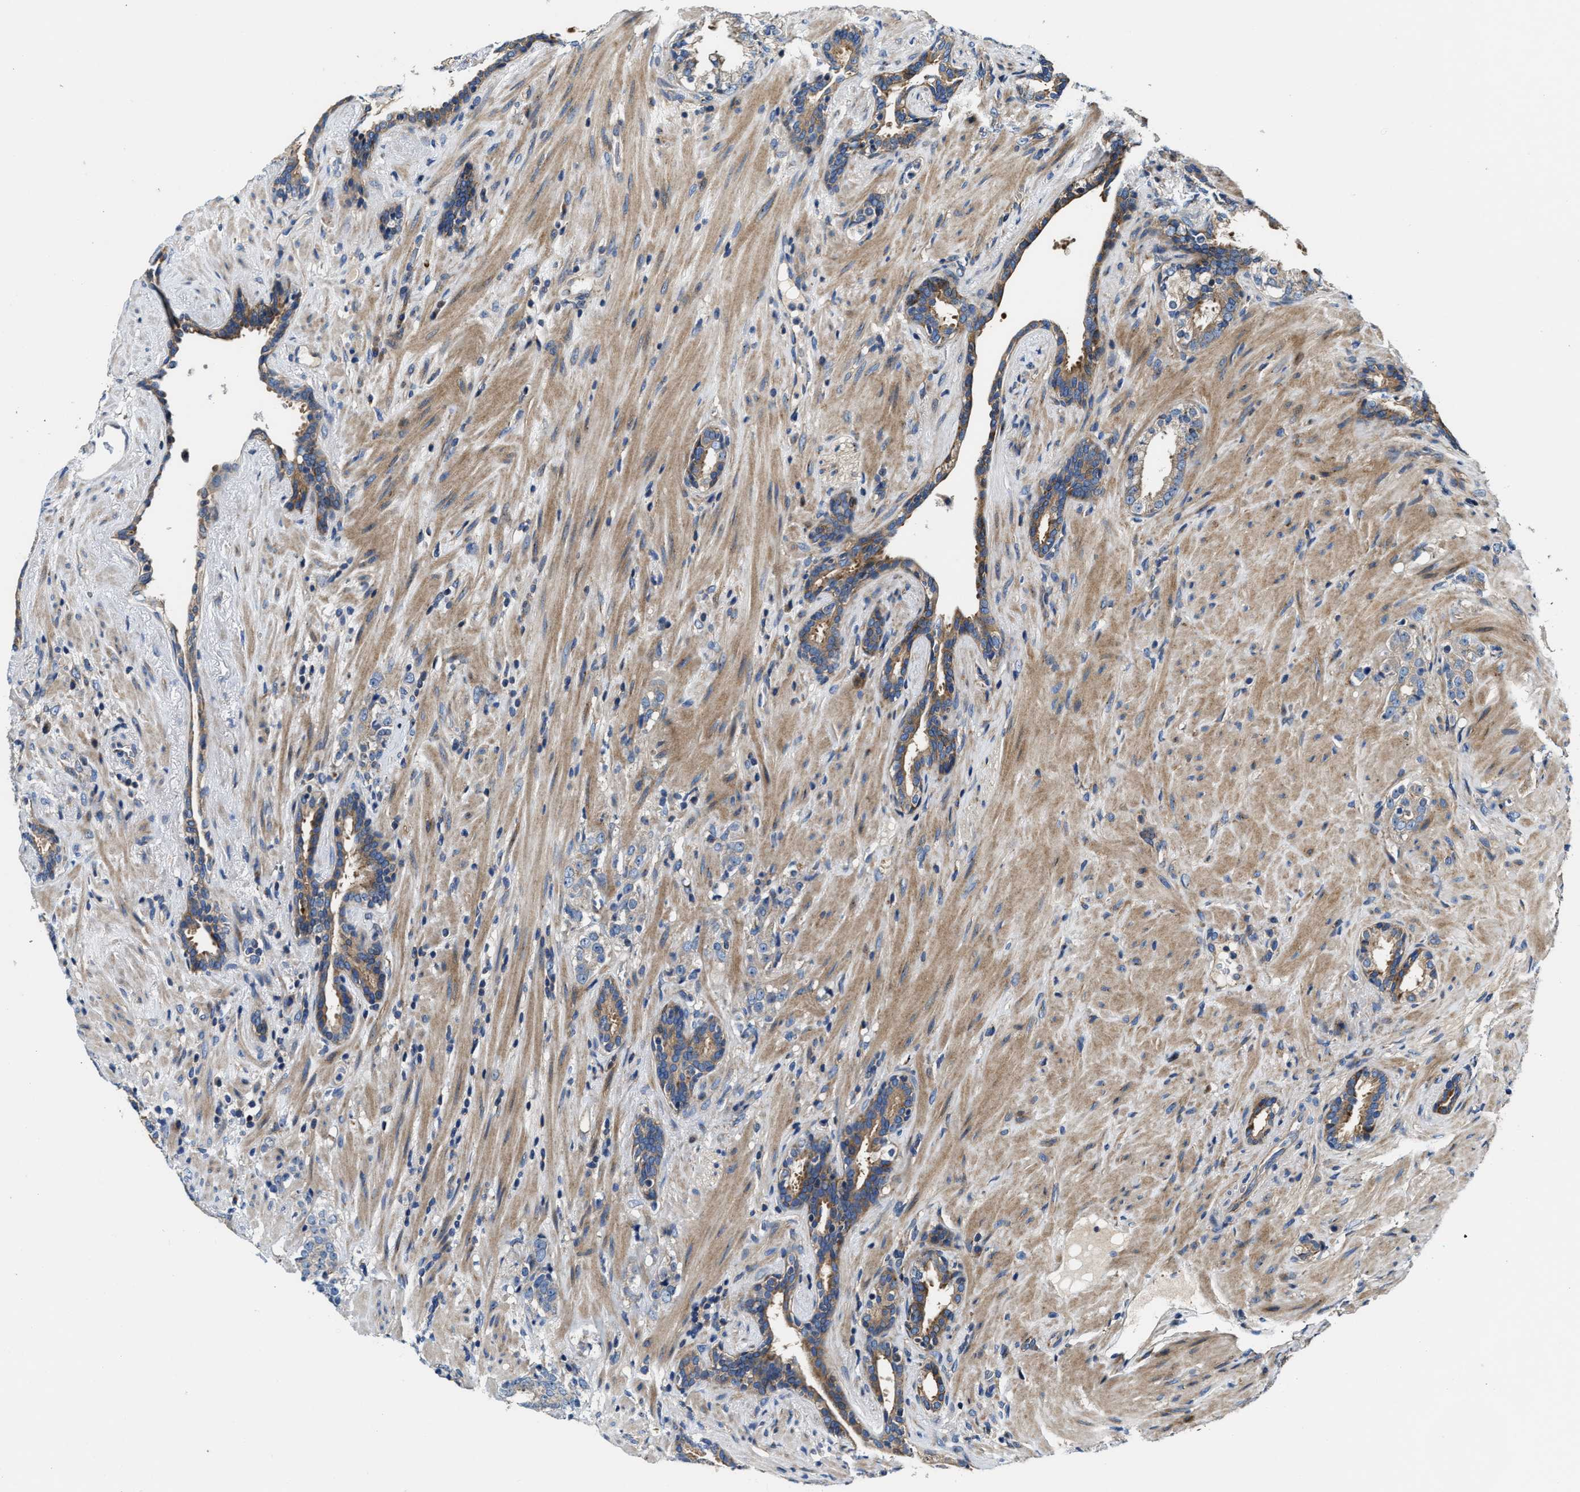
{"staining": {"intensity": "weak", "quantity": "<25%", "location": "cytoplasmic/membranous"}, "tissue": "prostate cancer", "cell_type": "Tumor cells", "image_type": "cancer", "snomed": [{"axis": "morphology", "description": "Adenocarcinoma, High grade"}, {"axis": "topography", "description": "Prostate"}], "caption": "Tumor cells are negative for protein expression in human high-grade adenocarcinoma (prostate). (DAB immunohistochemistry visualized using brightfield microscopy, high magnification).", "gene": "PTAR1", "patient": {"sex": "male", "age": 71}}